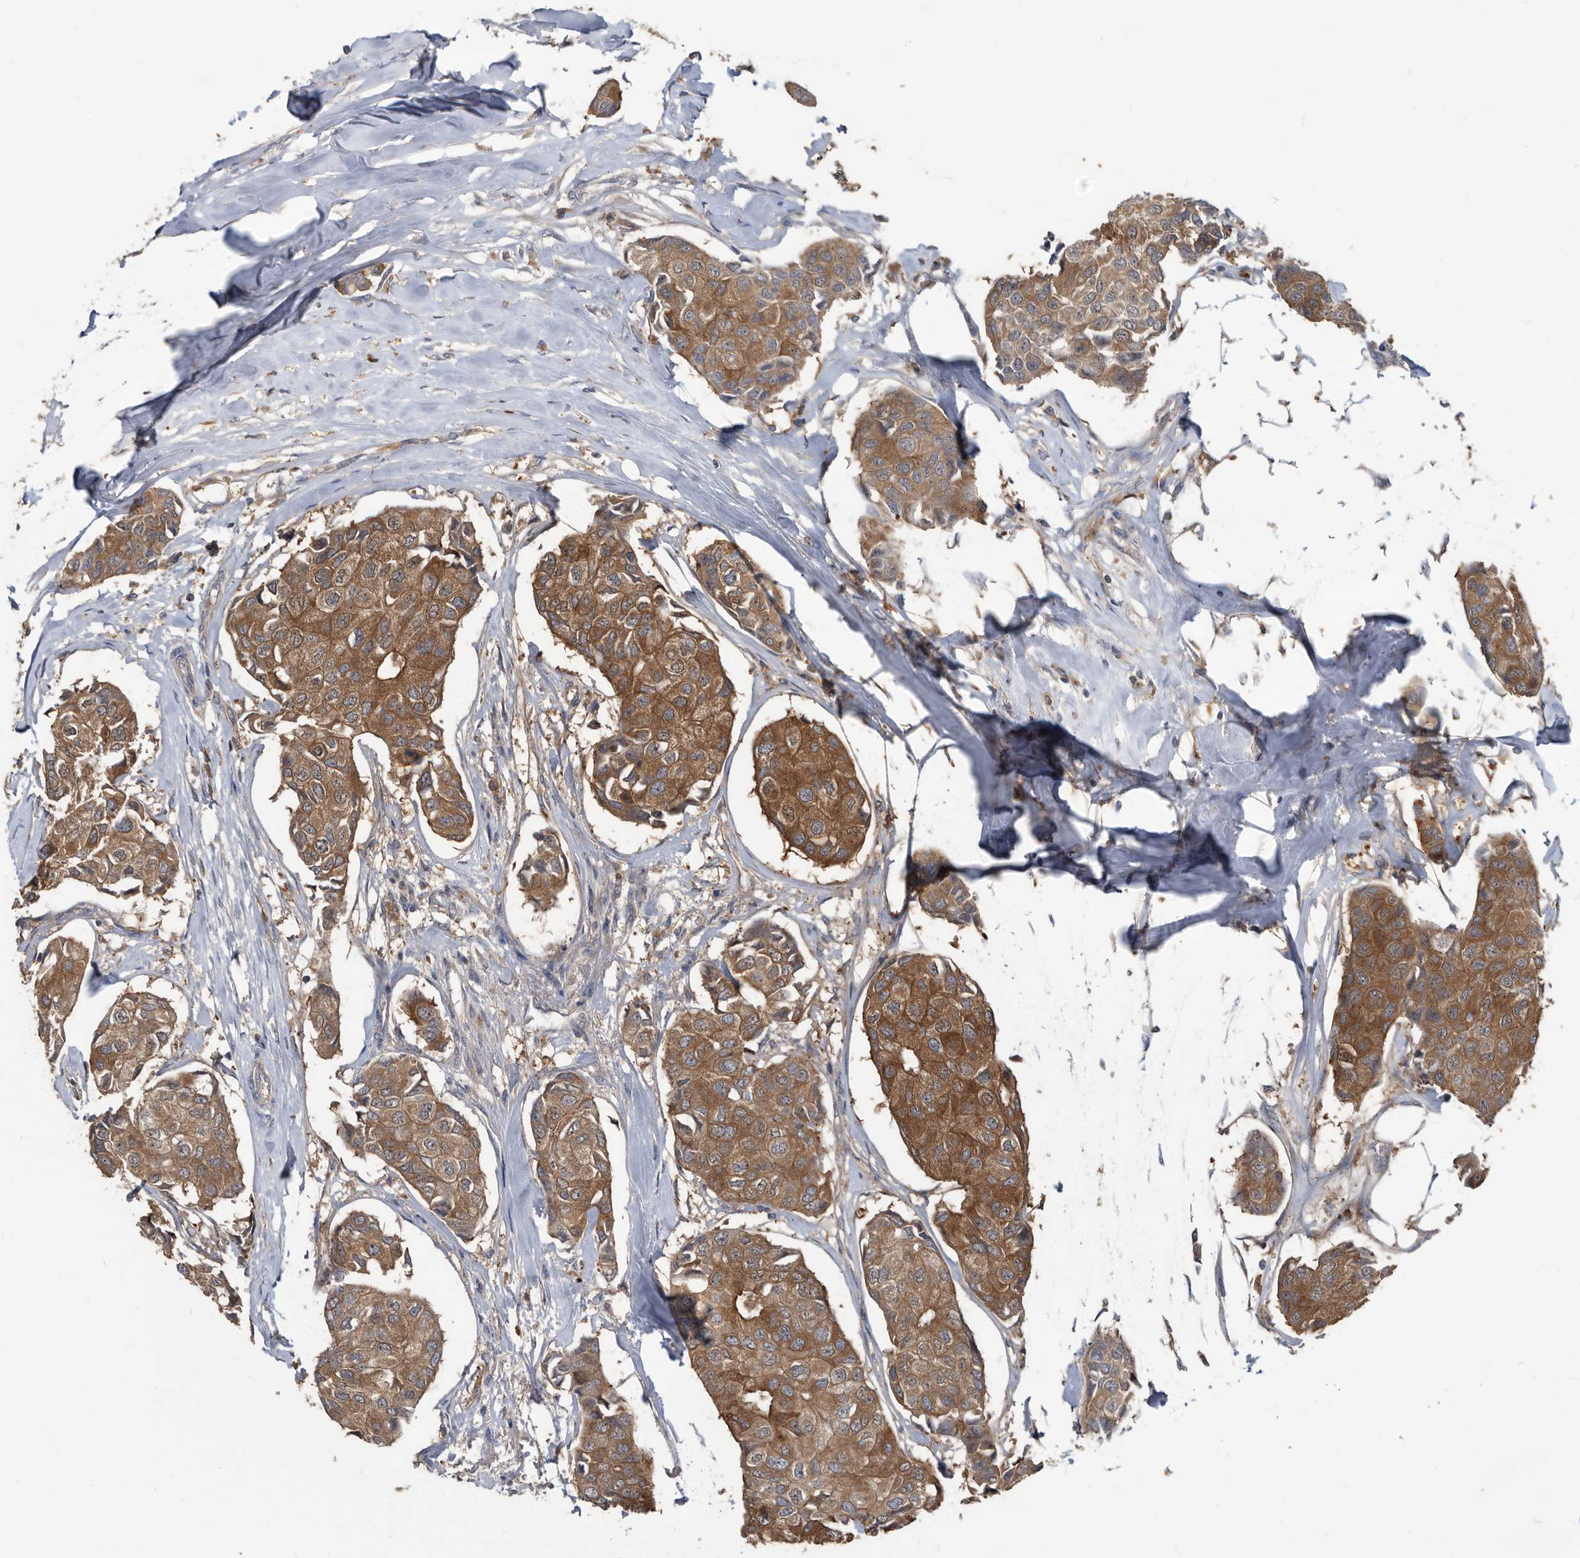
{"staining": {"intensity": "moderate", "quantity": ">75%", "location": "cytoplasmic/membranous"}, "tissue": "breast cancer", "cell_type": "Tumor cells", "image_type": "cancer", "snomed": [{"axis": "morphology", "description": "Duct carcinoma"}, {"axis": "topography", "description": "Breast"}], "caption": "Protein expression by immunohistochemistry reveals moderate cytoplasmic/membranous expression in approximately >75% of tumor cells in intraductal carcinoma (breast).", "gene": "APEH", "patient": {"sex": "female", "age": 80}}